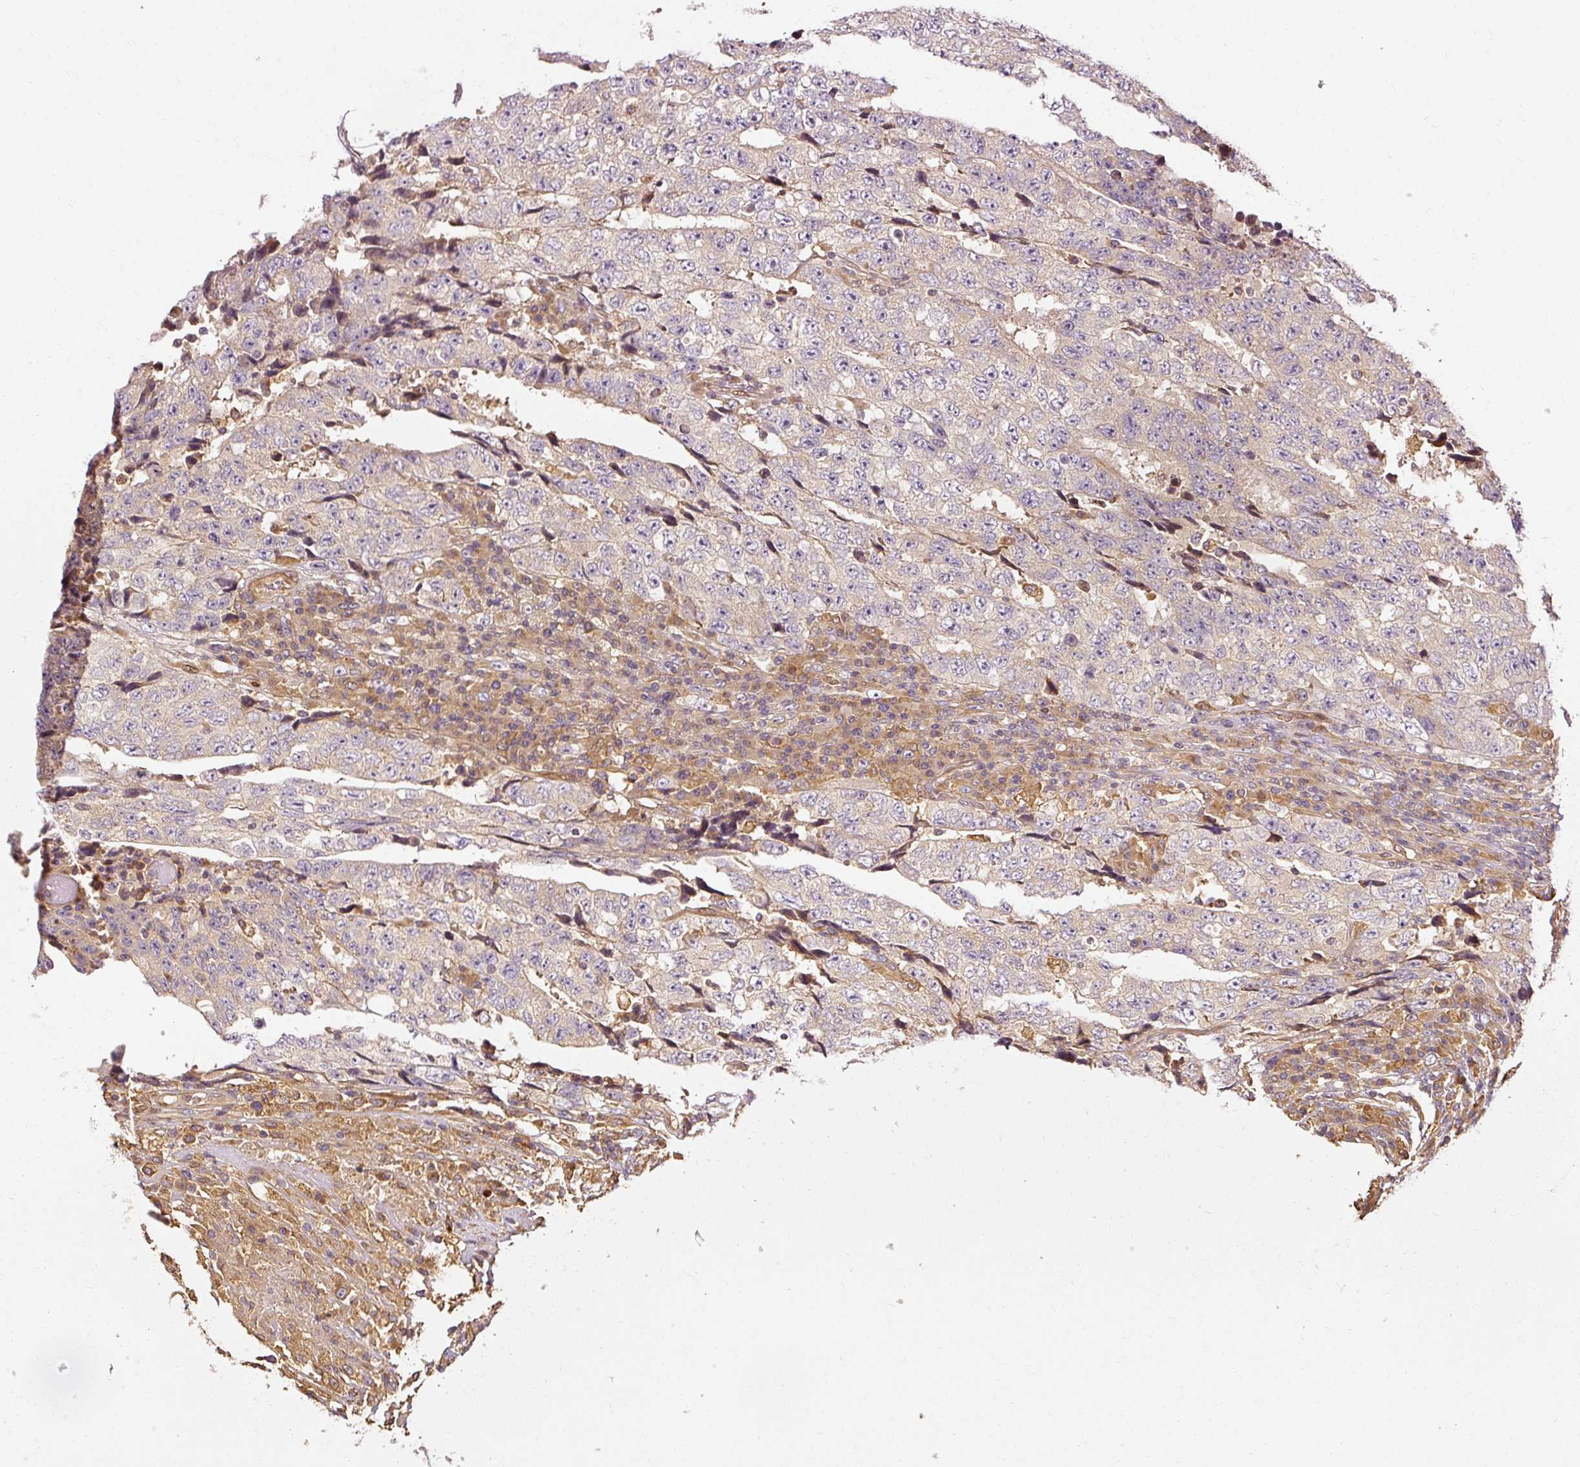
{"staining": {"intensity": "weak", "quantity": "<25%", "location": "cytoplasmic/membranous"}, "tissue": "testis cancer", "cell_type": "Tumor cells", "image_type": "cancer", "snomed": [{"axis": "morphology", "description": "Necrosis, NOS"}, {"axis": "morphology", "description": "Carcinoma, Embryonal, NOS"}, {"axis": "topography", "description": "Testis"}], "caption": "DAB (3,3'-diaminobenzidine) immunohistochemical staining of human embryonal carcinoma (testis) exhibits no significant positivity in tumor cells. (DAB immunohistochemistry with hematoxylin counter stain).", "gene": "NAPA", "patient": {"sex": "male", "age": 19}}